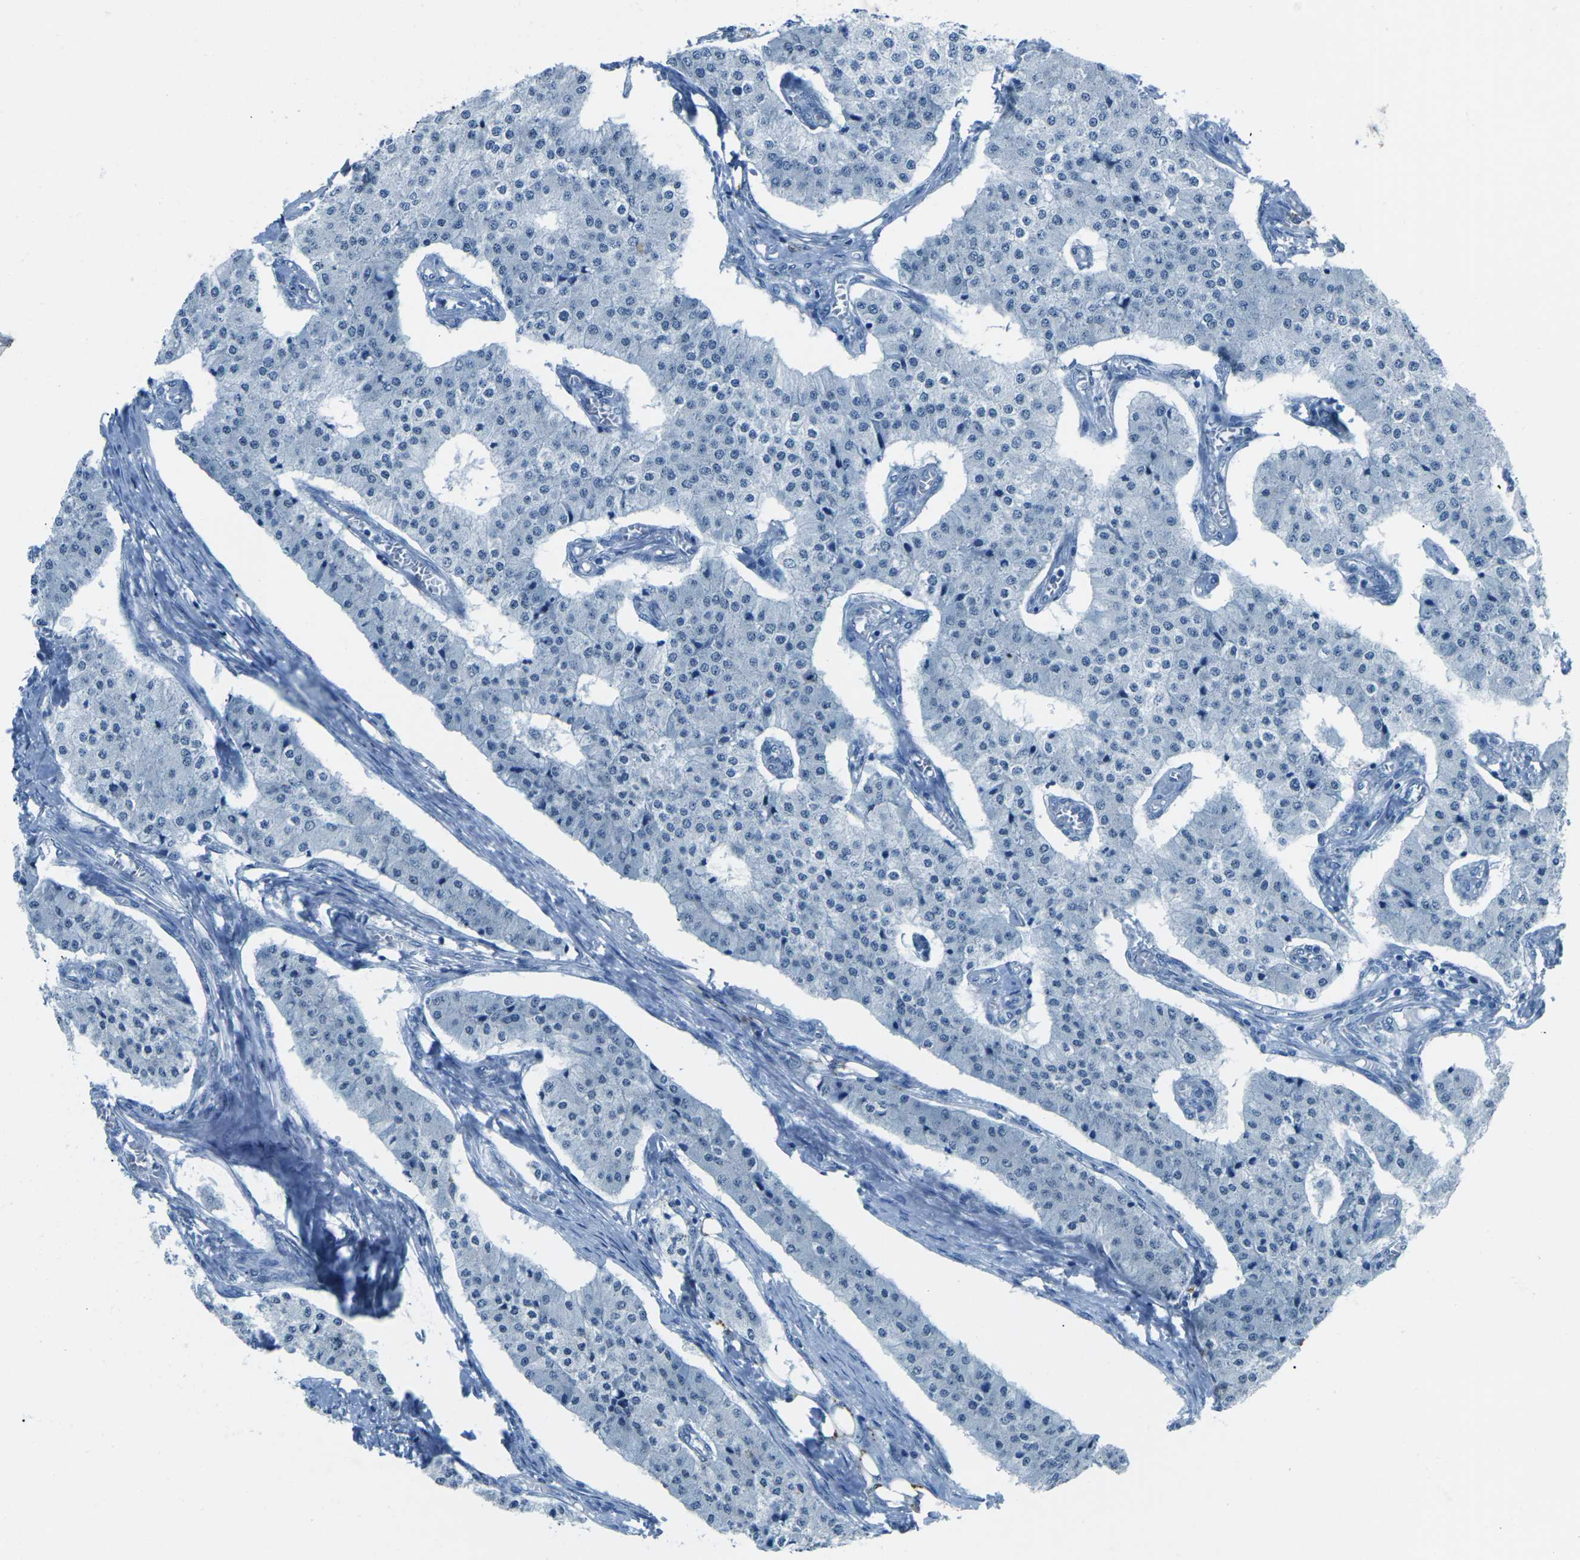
{"staining": {"intensity": "negative", "quantity": "none", "location": "none"}, "tissue": "carcinoid", "cell_type": "Tumor cells", "image_type": "cancer", "snomed": [{"axis": "morphology", "description": "Carcinoid, malignant, NOS"}, {"axis": "topography", "description": "Colon"}], "caption": "Tumor cells are negative for protein expression in human carcinoid (malignant). Nuclei are stained in blue.", "gene": "MYH8", "patient": {"sex": "female", "age": 52}}